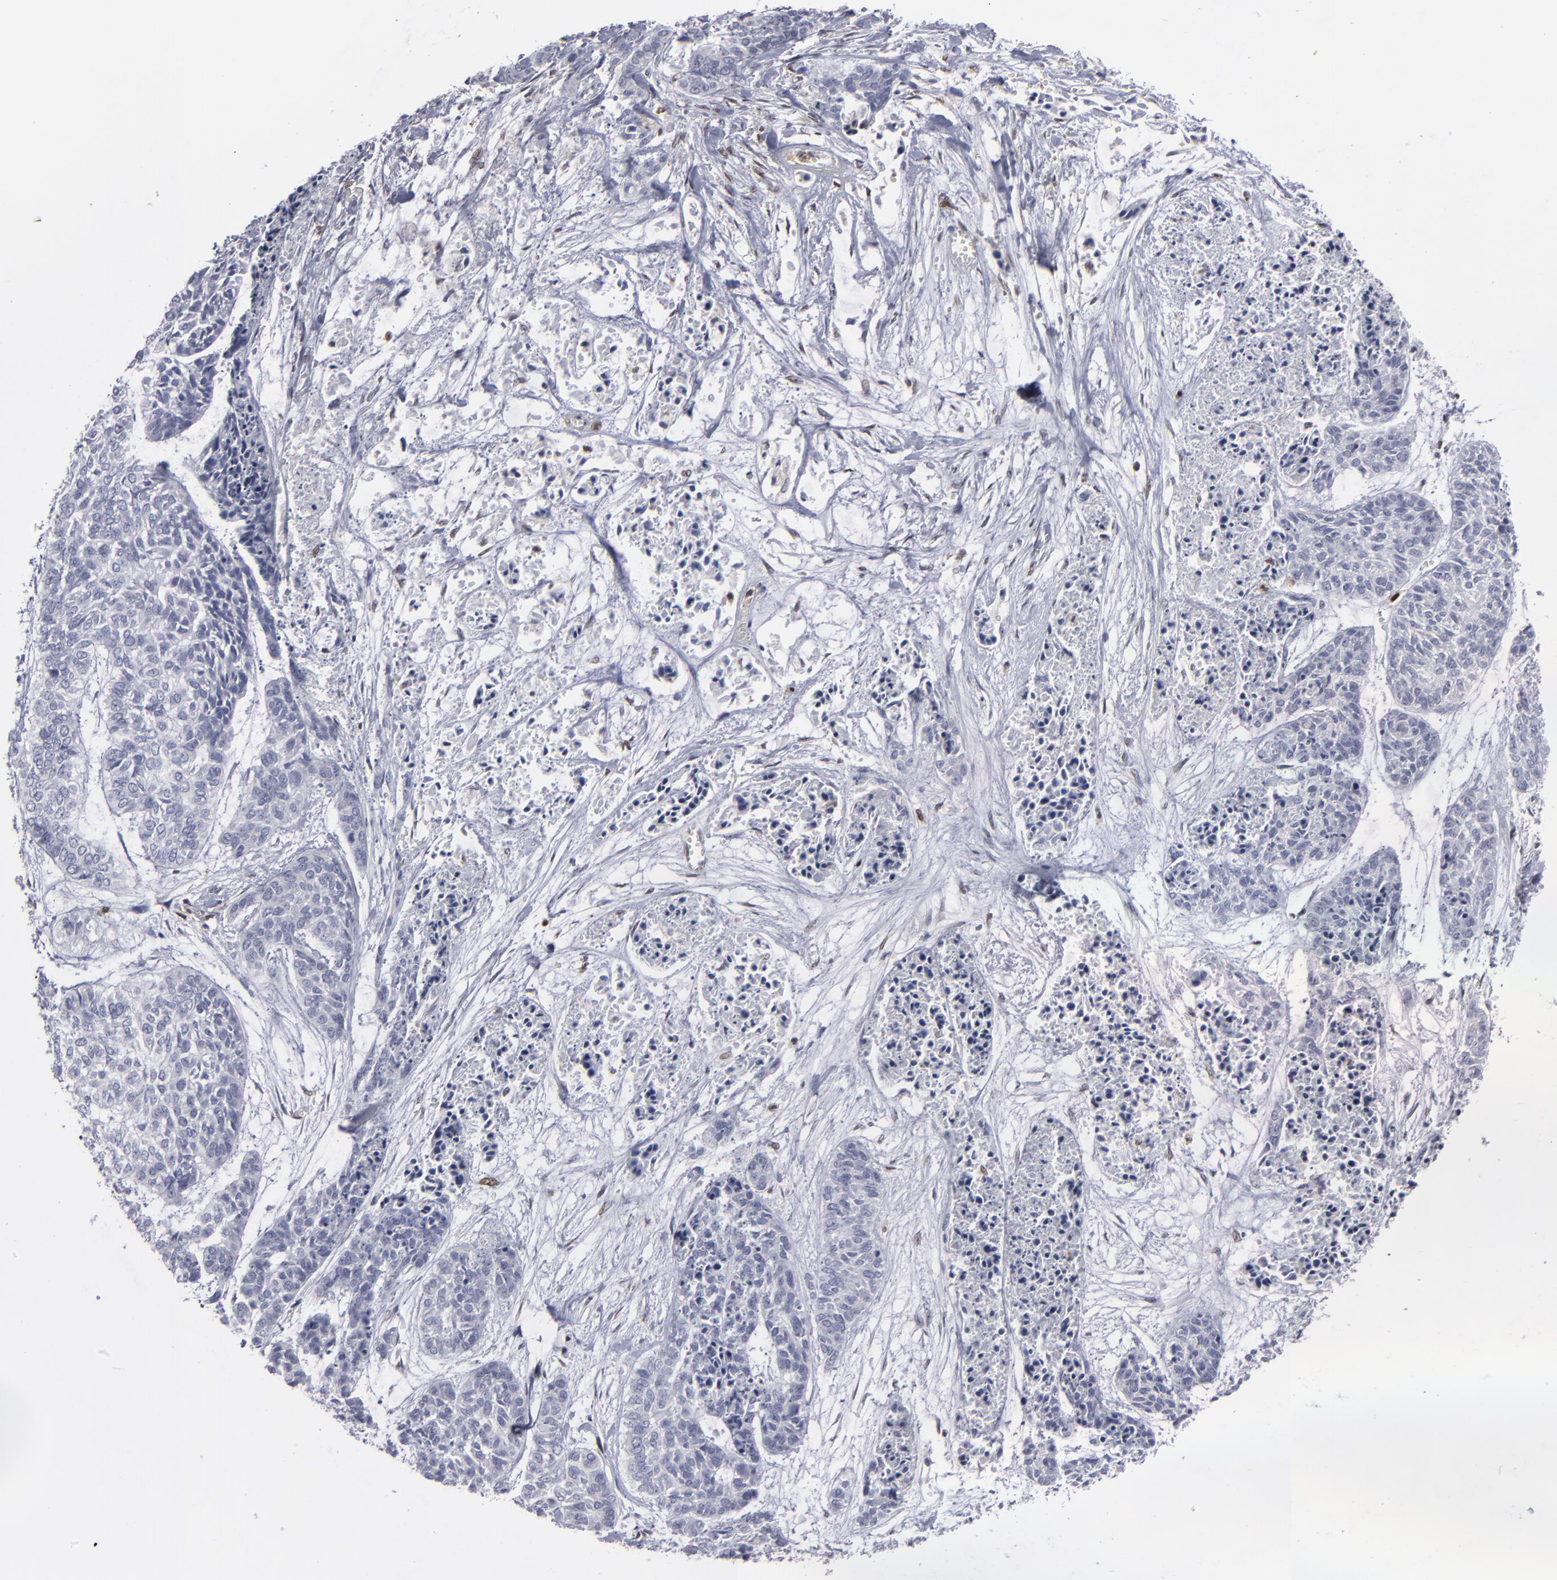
{"staining": {"intensity": "negative", "quantity": "none", "location": "none"}, "tissue": "skin cancer", "cell_type": "Tumor cells", "image_type": "cancer", "snomed": [{"axis": "morphology", "description": "Basal cell carcinoma"}, {"axis": "topography", "description": "Skin"}], "caption": "A high-resolution photomicrograph shows immunohistochemistry (IHC) staining of skin basal cell carcinoma, which demonstrates no significant staining in tumor cells.", "gene": "GSR", "patient": {"sex": "female", "age": 64}}